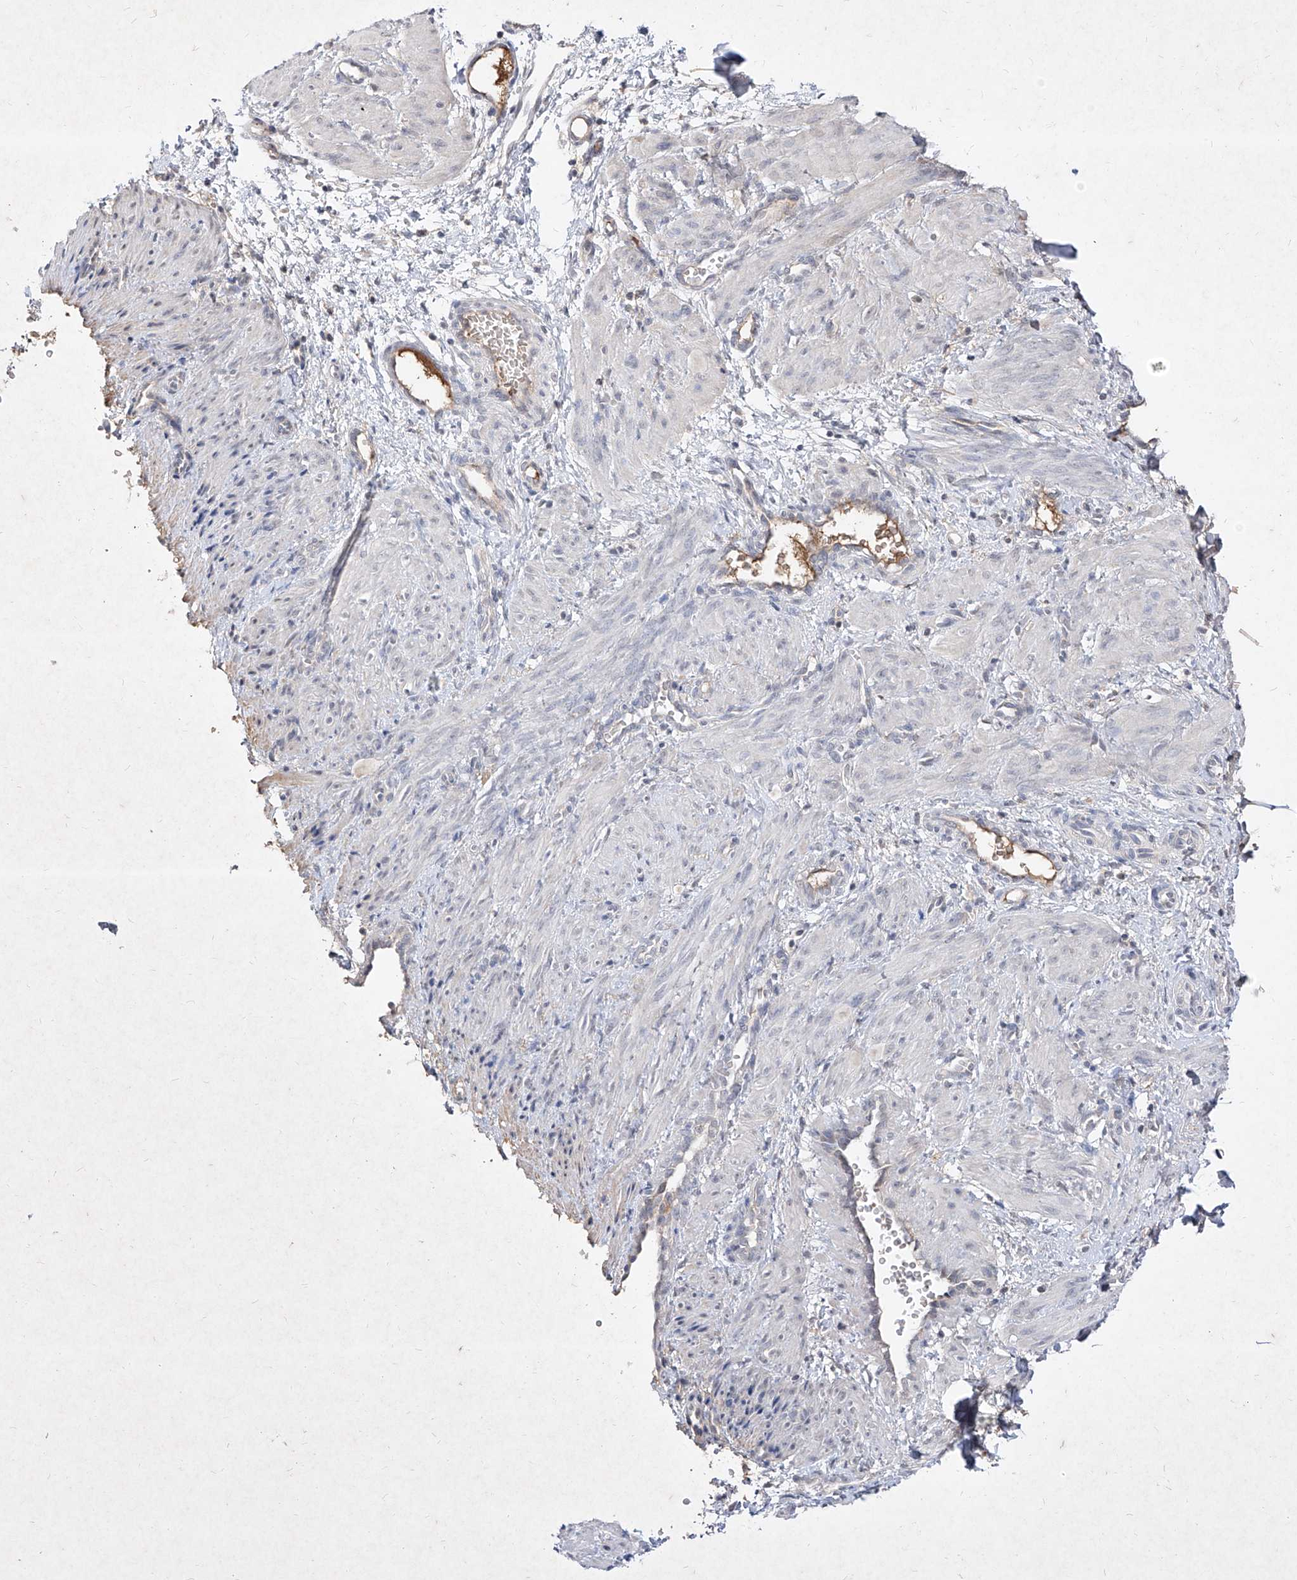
{"staining": {"intensity": "negative", "quantity": "none", "location": "none"}, "tissue": "smooth muscle", "cell_type": "Smooth muscle cells", "image_type": "normal", "snomed": [{"axis": "morphology", "description": "Normal tissue, NOS"}, {"axis": "topography", "description": "Endometrium"}], "caption": "This is a photomicrograph of IHC staining of normal smooth muscle, which shows no staining in smooth muscle cells.", "gene": "C4A", "patient": {"sex": "female", "age": 33}}